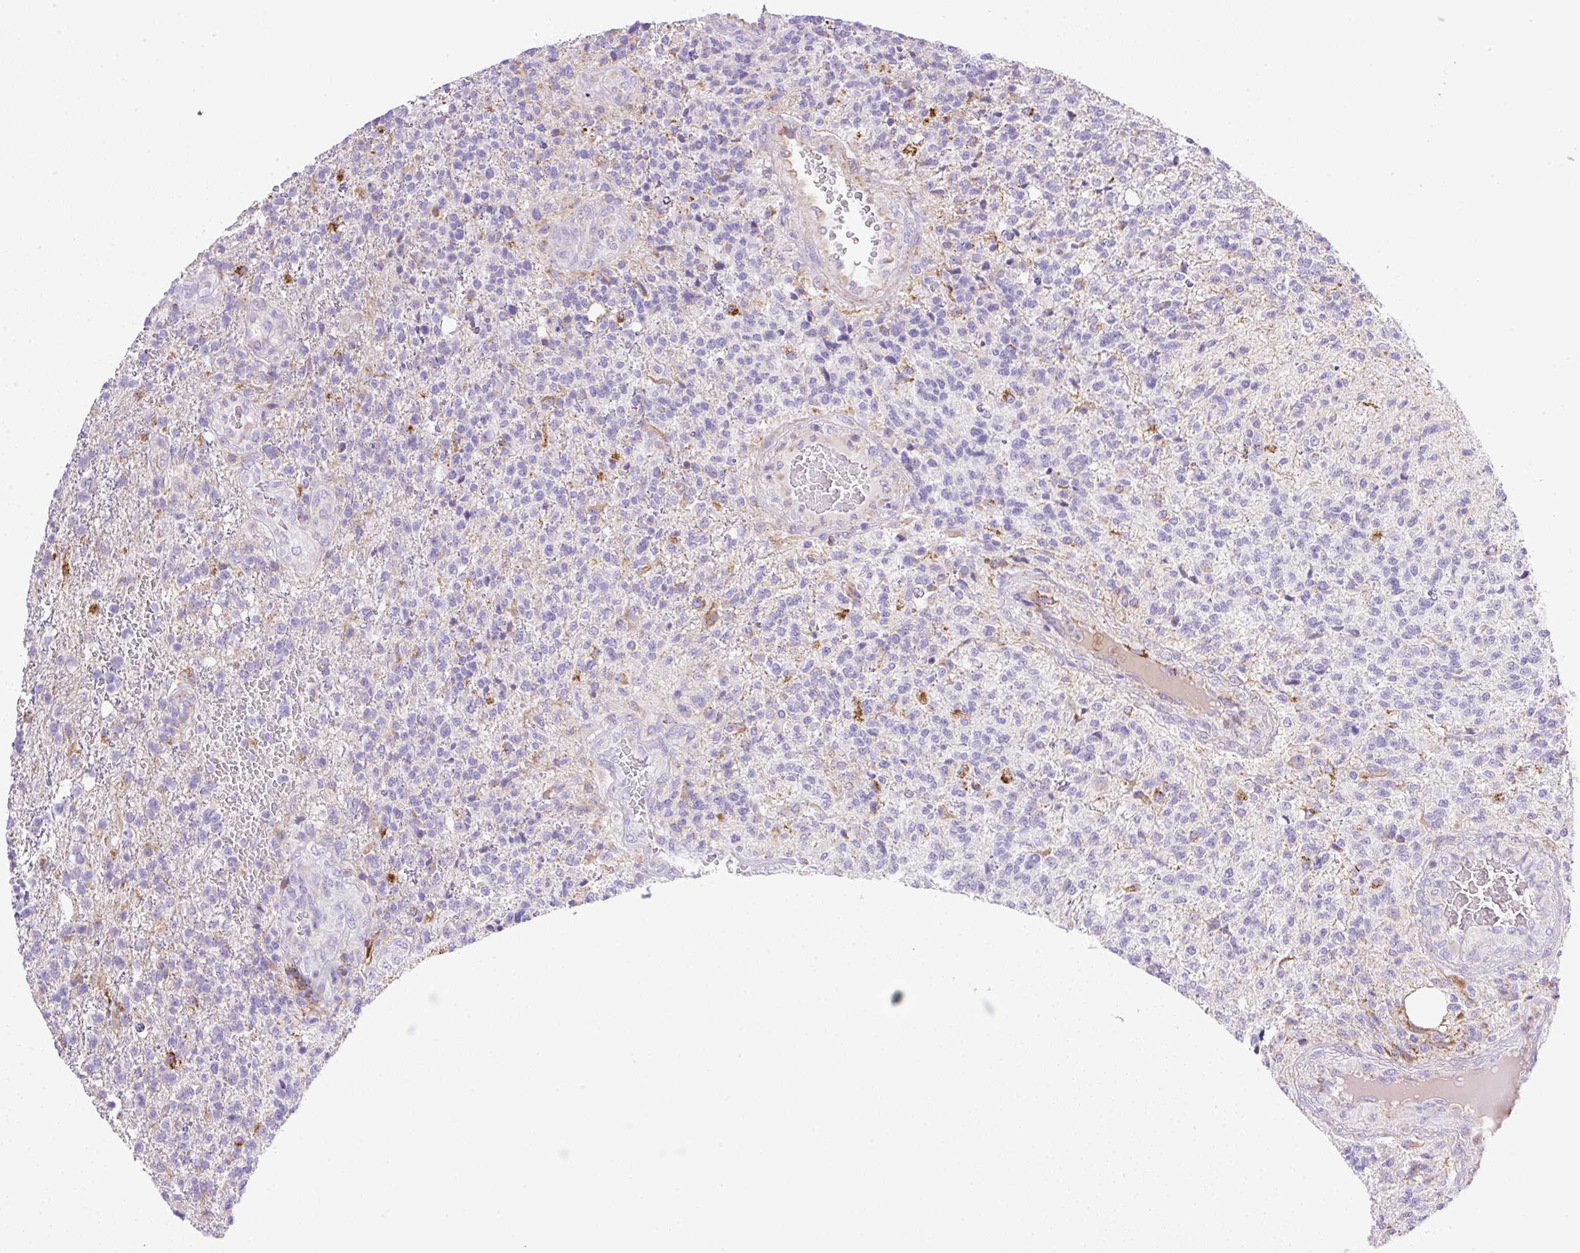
{"staining": {"intensity": "negative", "quantity": "none", "location": "none"}, "tissue": "glioma", "cell_type": "Tumor cells", "image_type": "cancer", "snomed": [{"axis": "morphology", "description": "Glioma, malignant, High grade"}, {"axis": "topography", "description": "Brain"}], "caption": "An image of human glioma is negative for staining in tumor cells.", "gene": "NF1", "patient": {"sex": "male", "age": 56}}